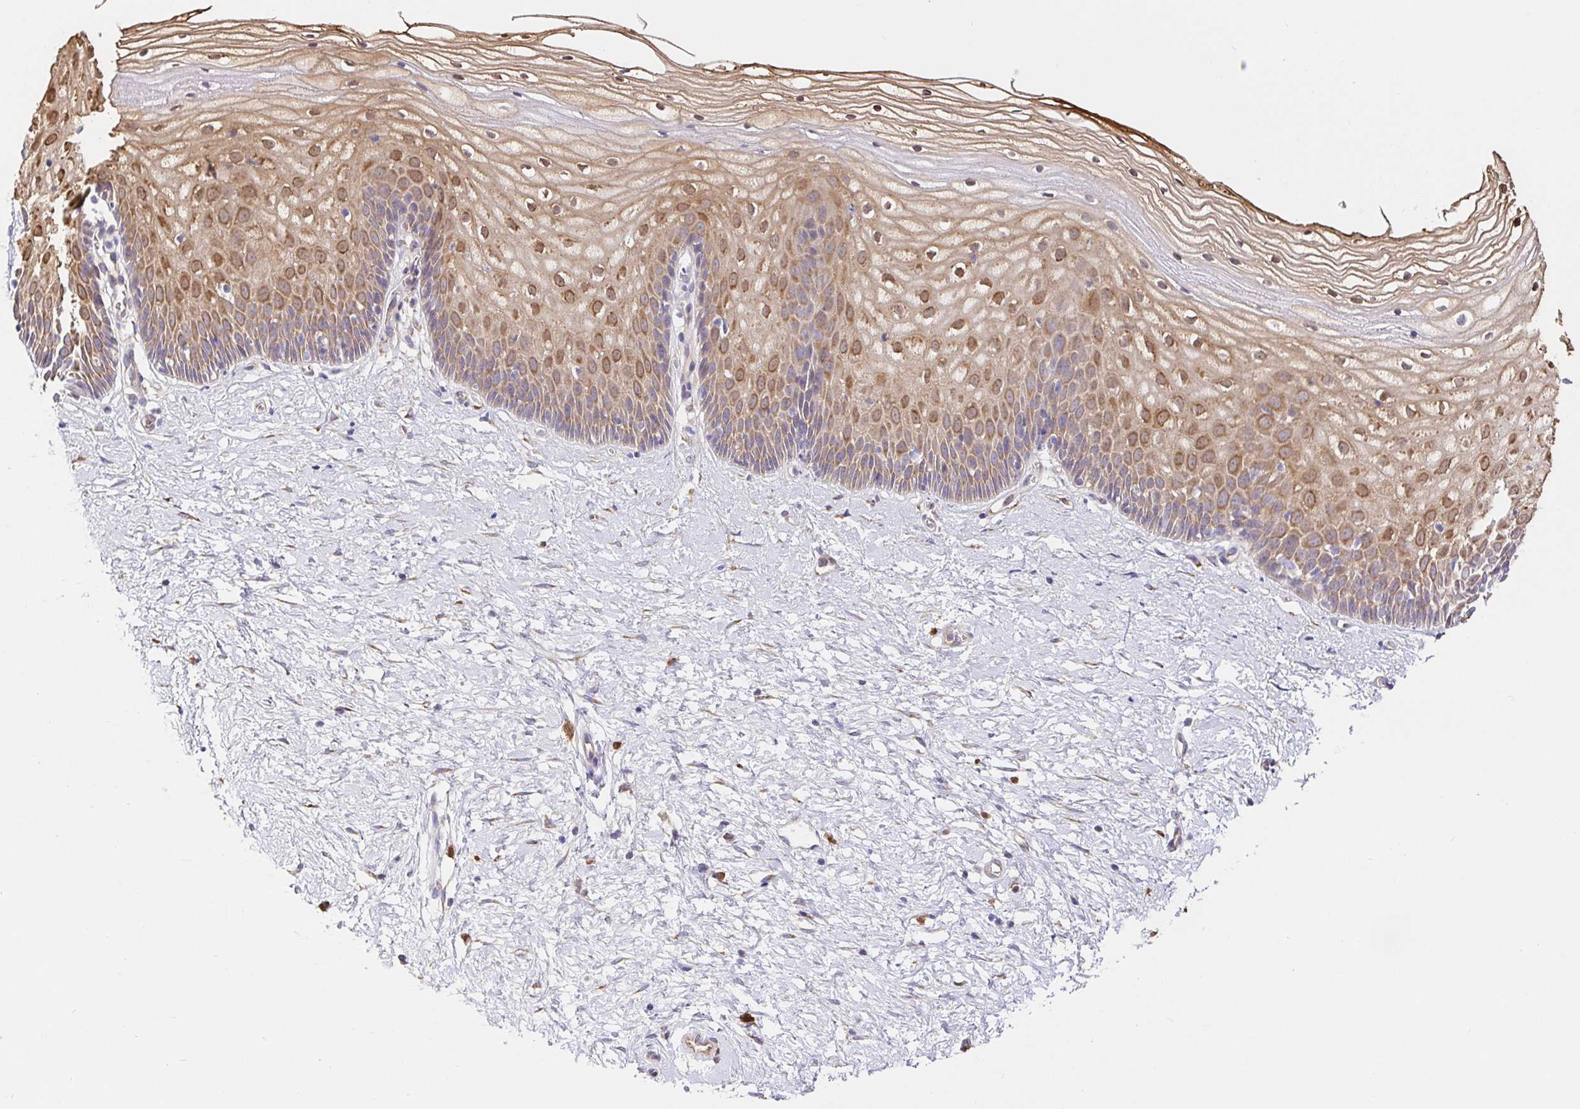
{"staining": {"intensity": "negative", "quantity": "none", "location": "none"}, "tissue": "cervix", "cell_type": "Glandular cells", "image_type": "normal", "snomed": [{"axis": "morphology", "description": "Normal tissue, NOS"}, {"axis": "topography", "description": "Cervix"}], "caption": "Micrograph shows no significant protein positivity in glandular cells of unremarkable cervix. The staining was performed using DAB to visualize the protein expression in brown, while the nuclei were stained in blue with hematoxylin (Magnification: 20x).", "gene": "PDPK1", "patient": {"sex": "female", "age": 36}}